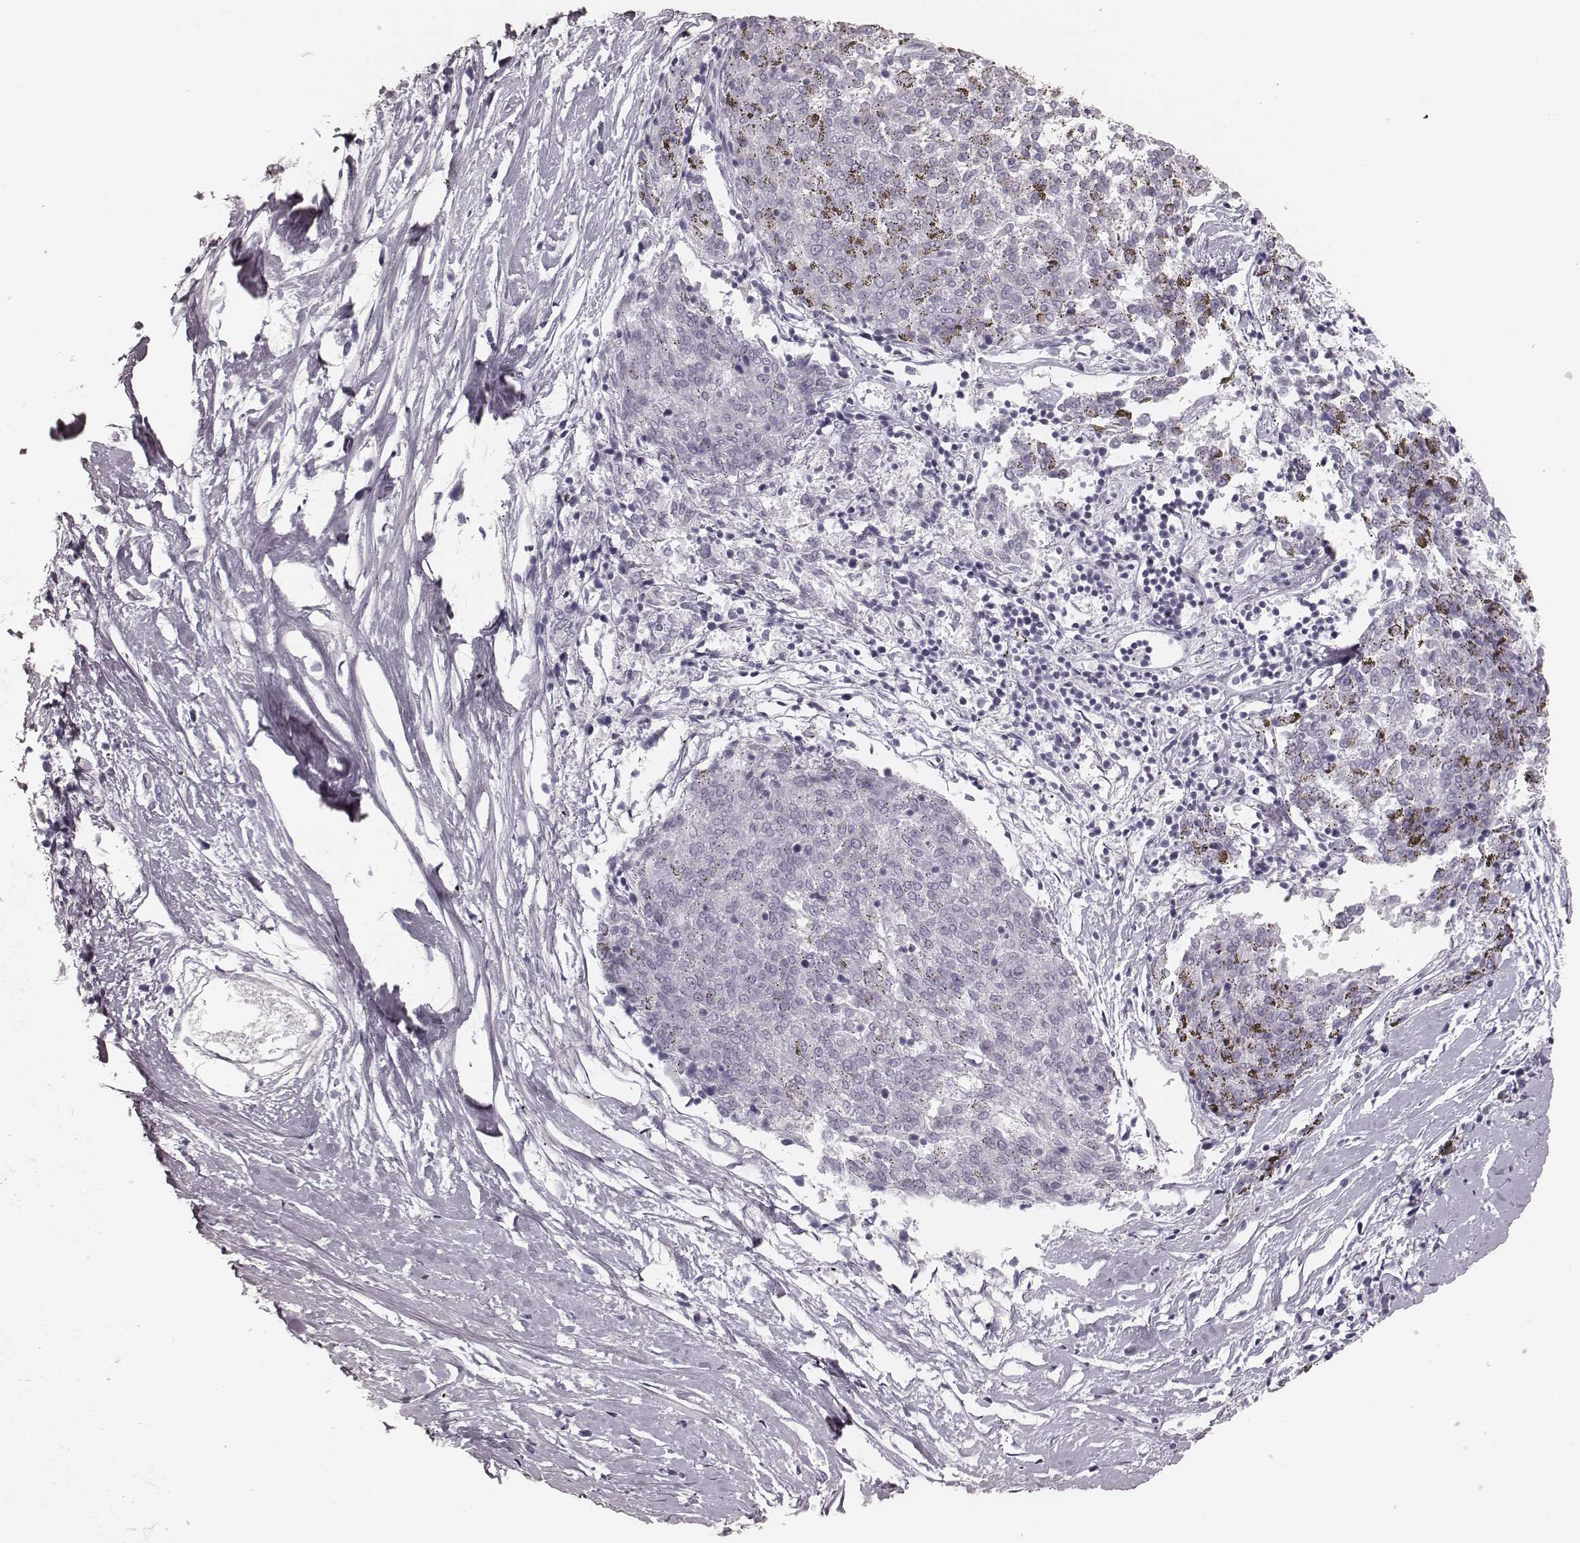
{"staining": {"intensity": "negative", "quantity": "none", "location": "none"}, "tissue": "melanoma", "cell_type": "Tumor cells", "image_type": "cancer", "snomed": [{"axis": "morphology", "description": "Malignant melanoma, NOS"}, {"axis": "topography", "description": "Skin"}], "caption": "Tumor cells show no significant staining in malignant melanoma.", "gene": "ELANE", "patient": {"sex": "female", "age": 72}}